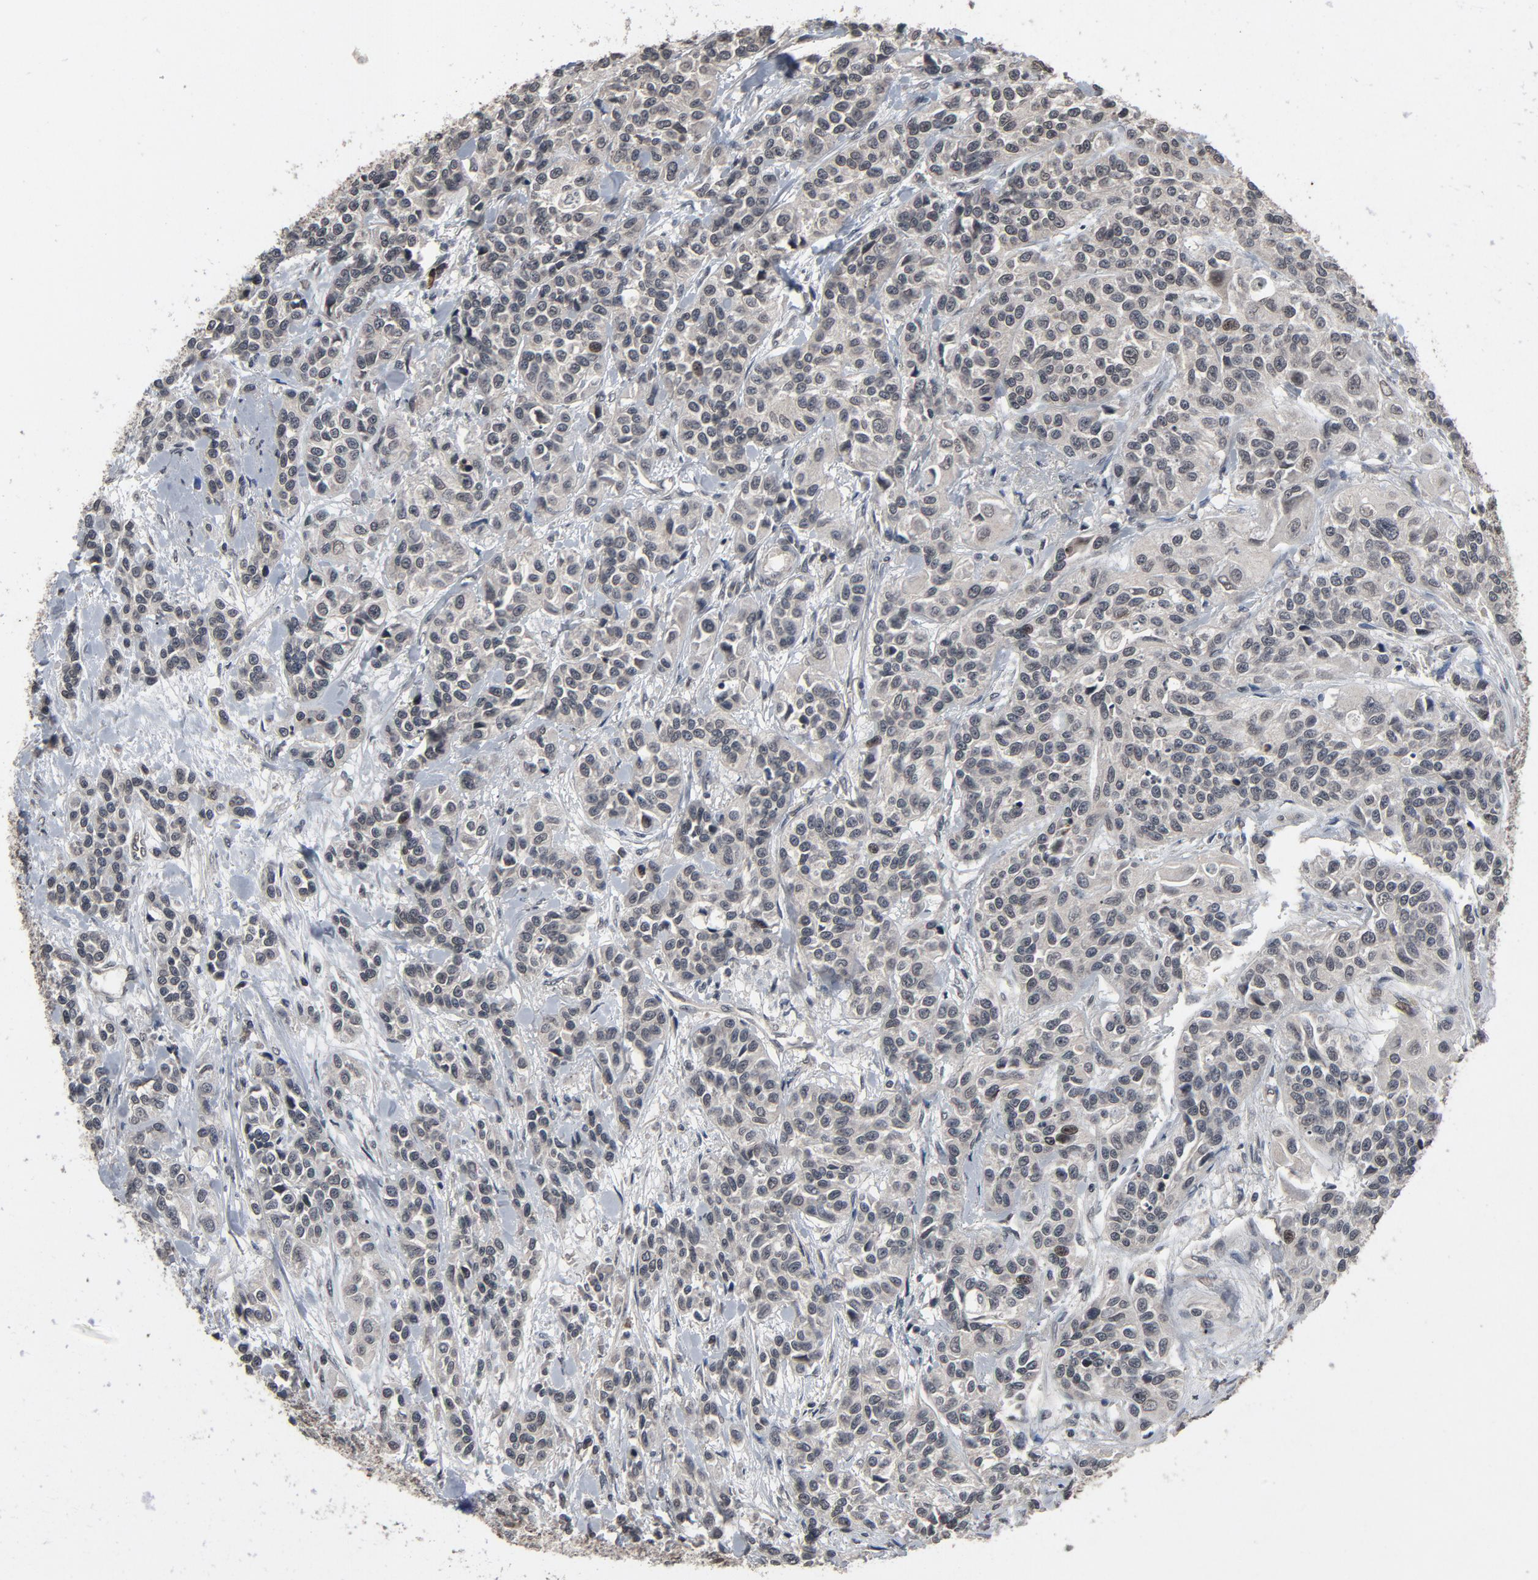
{"staining": {"intensity": "weak", "quantity": "<25%", "location": "cytoplasmic/membranous,nuclear"}, "tissue": "urothelial cancer", "cell_type": "Tumor cells", "image_type": "cancer", "snomed": [{"axis": "morphology", "description": "Urothelial carcinoma, High grade"}, {"axis": "topography", "description": "Urinary bladder"}], "caption": "Protein analysis of high-grade urothelial carcinoma reveals no significant staining in tumor cells. Brightfield microscopy of IHC stained with DAB (brown) and hematoxylin (blue), captured at high magnification.", "gene": "POM121", "patient": {"sex": "female", "age": 81}}